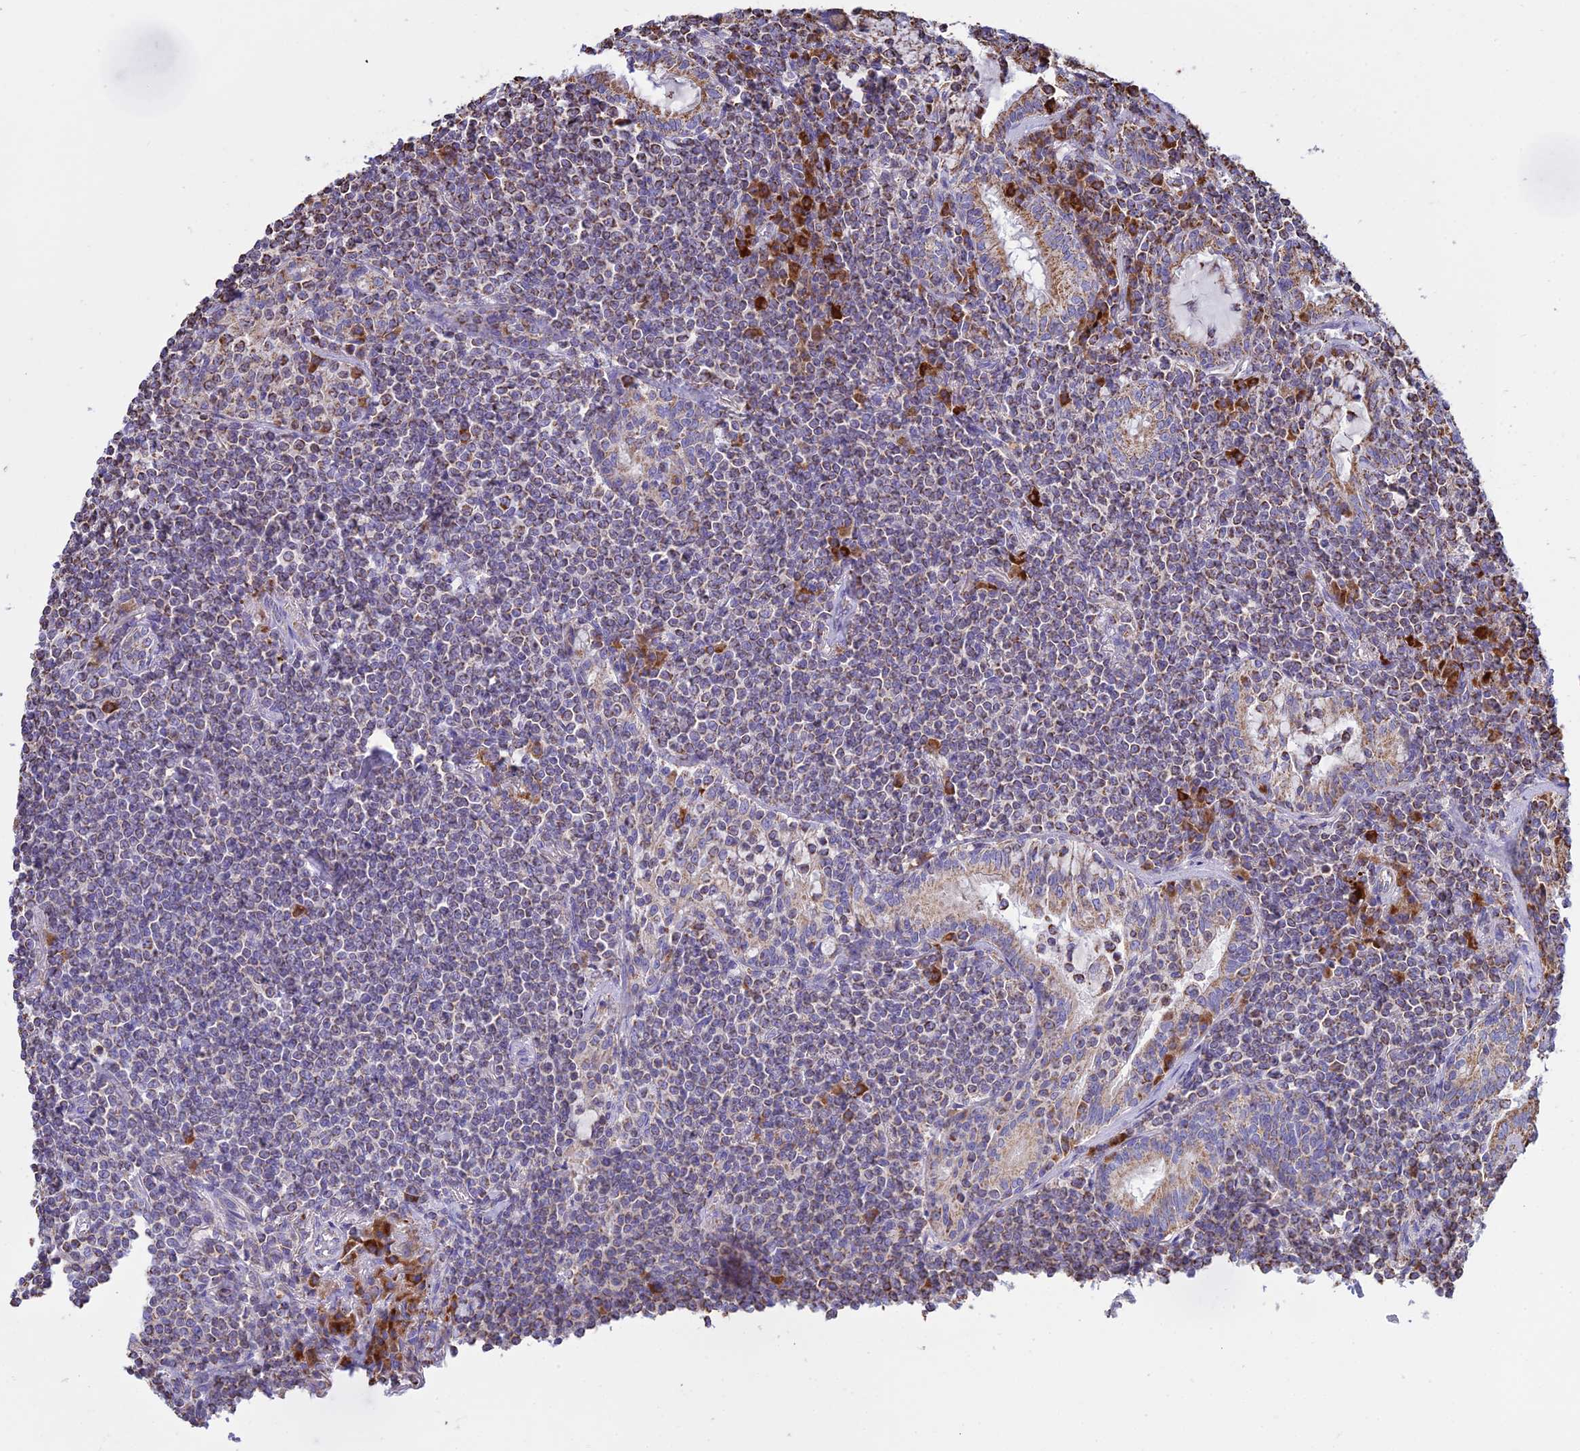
{"staining": {"intensity": "weak", "quantity": "25%-75%", "location": "cytoplasmic/membranous"}, "tissue": "lymphoma", "cell_type": "Tumor cells", "image_type": "cancer", "snomed": [{"axis": "morphology", "description": "Malignant lymphoma, non-Hodgkin's type, Low grade"}, {"axis": "topography", "description": "Lung"}], "caption": "Immunohistochemistry (IHC) histopathology image of human lymphoma stained for a protein (brown), which shows low levels of weak cytoplasmic/membranous positivity in about 25%-75% of tumor cells.", "gene": "OR2W3", "patient": {"sex": "female", "age": 71}}